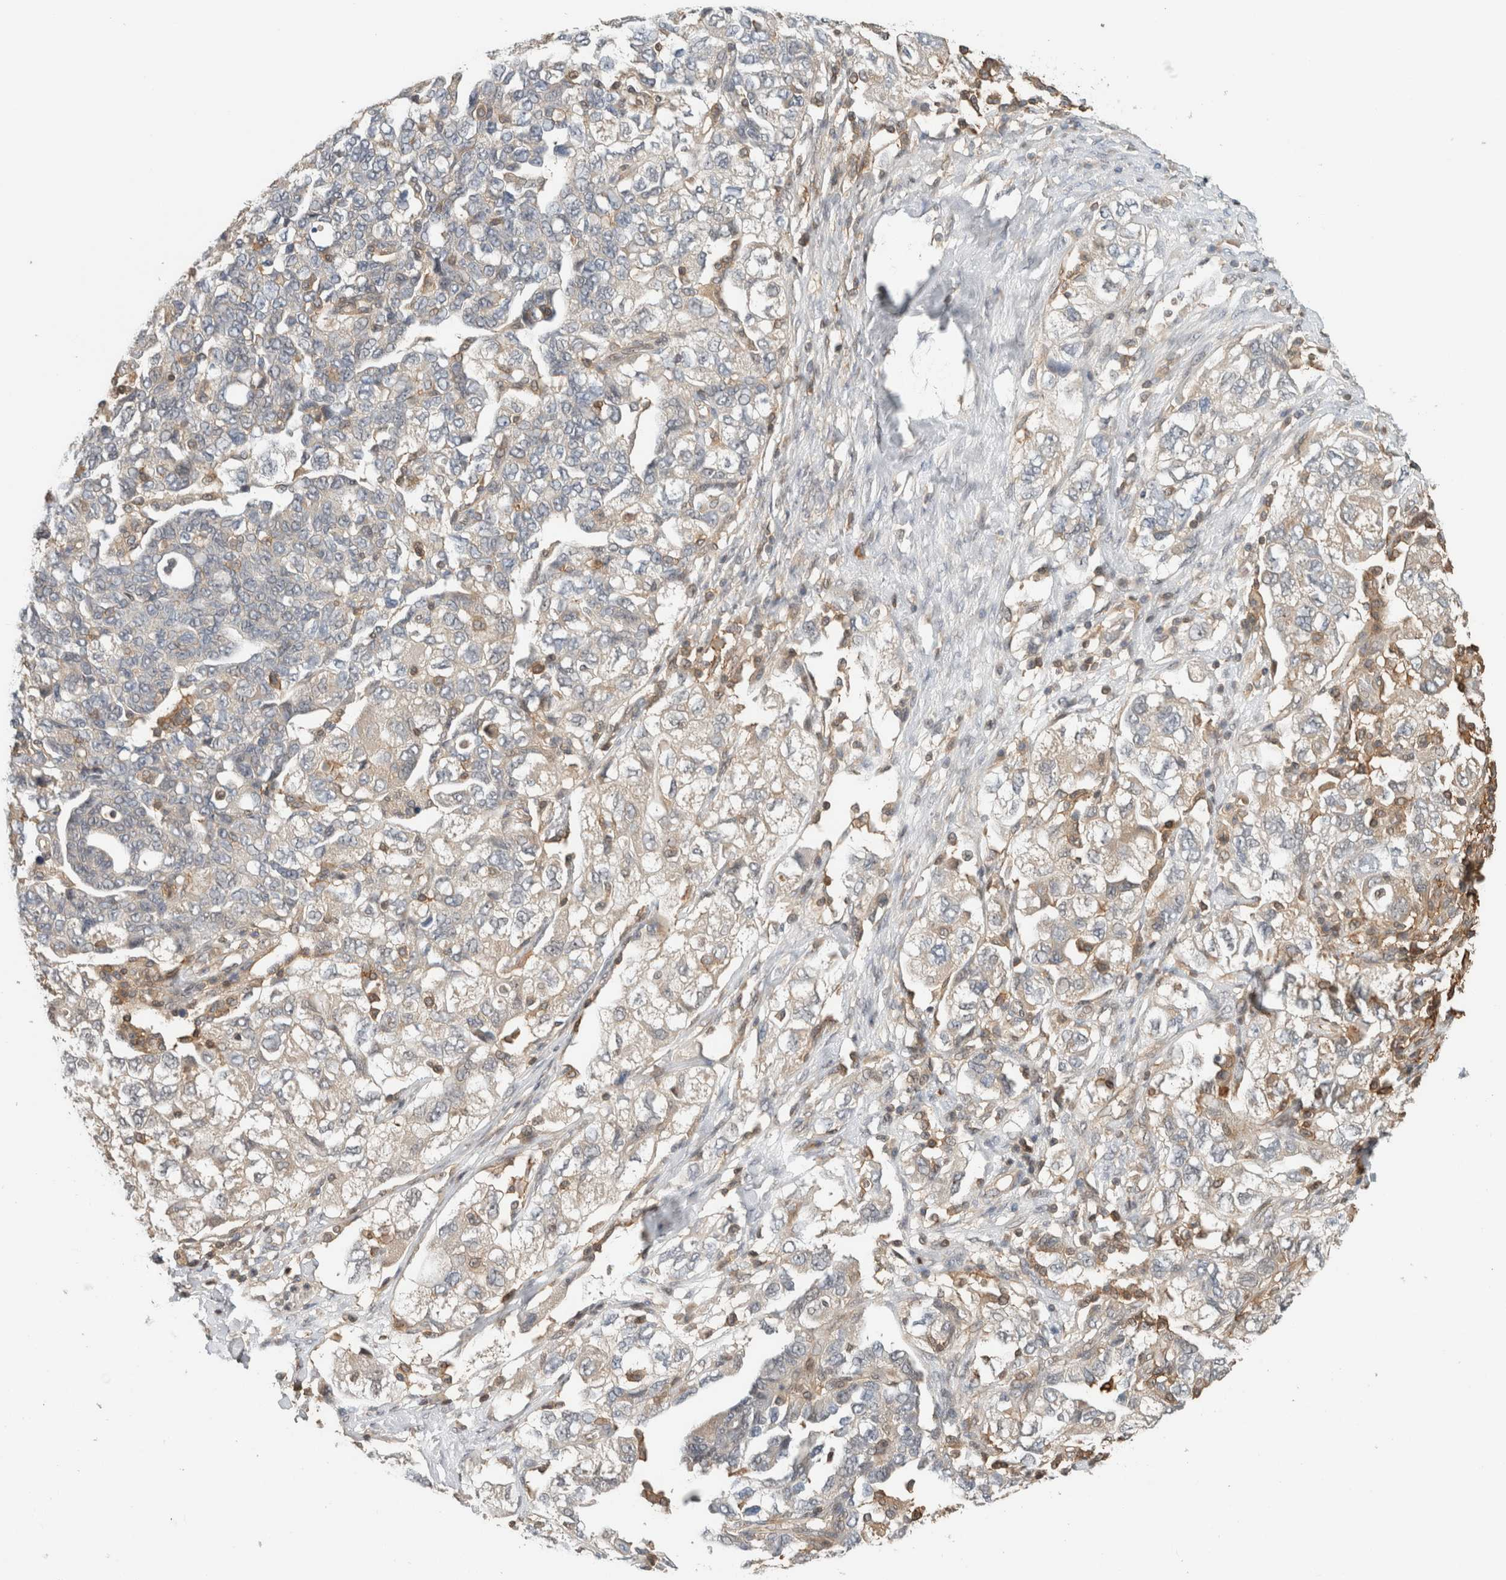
{"staining": {"intensity": "weak", "quantity": "<25%", "location": "cytoplasmic/membranous"}, "tissue": "ovarian cancer", "cell_type": "Tumor cells", "image_type": "cancer", "snomed": [{"axis": "morphology", "description": "Carcinoma, NOS"}, {"axis": "morphology", "description": "Cystadenocarcinoma, serous, NOS"}, {"axis": "topography", "description": "Ovary"}], "caption": "Tumor cells are negative for brown protein staining in ovarian cancer (carcinoma).", "gene": "PFDN4", "patient": {"sex": "female", "age": 69}}